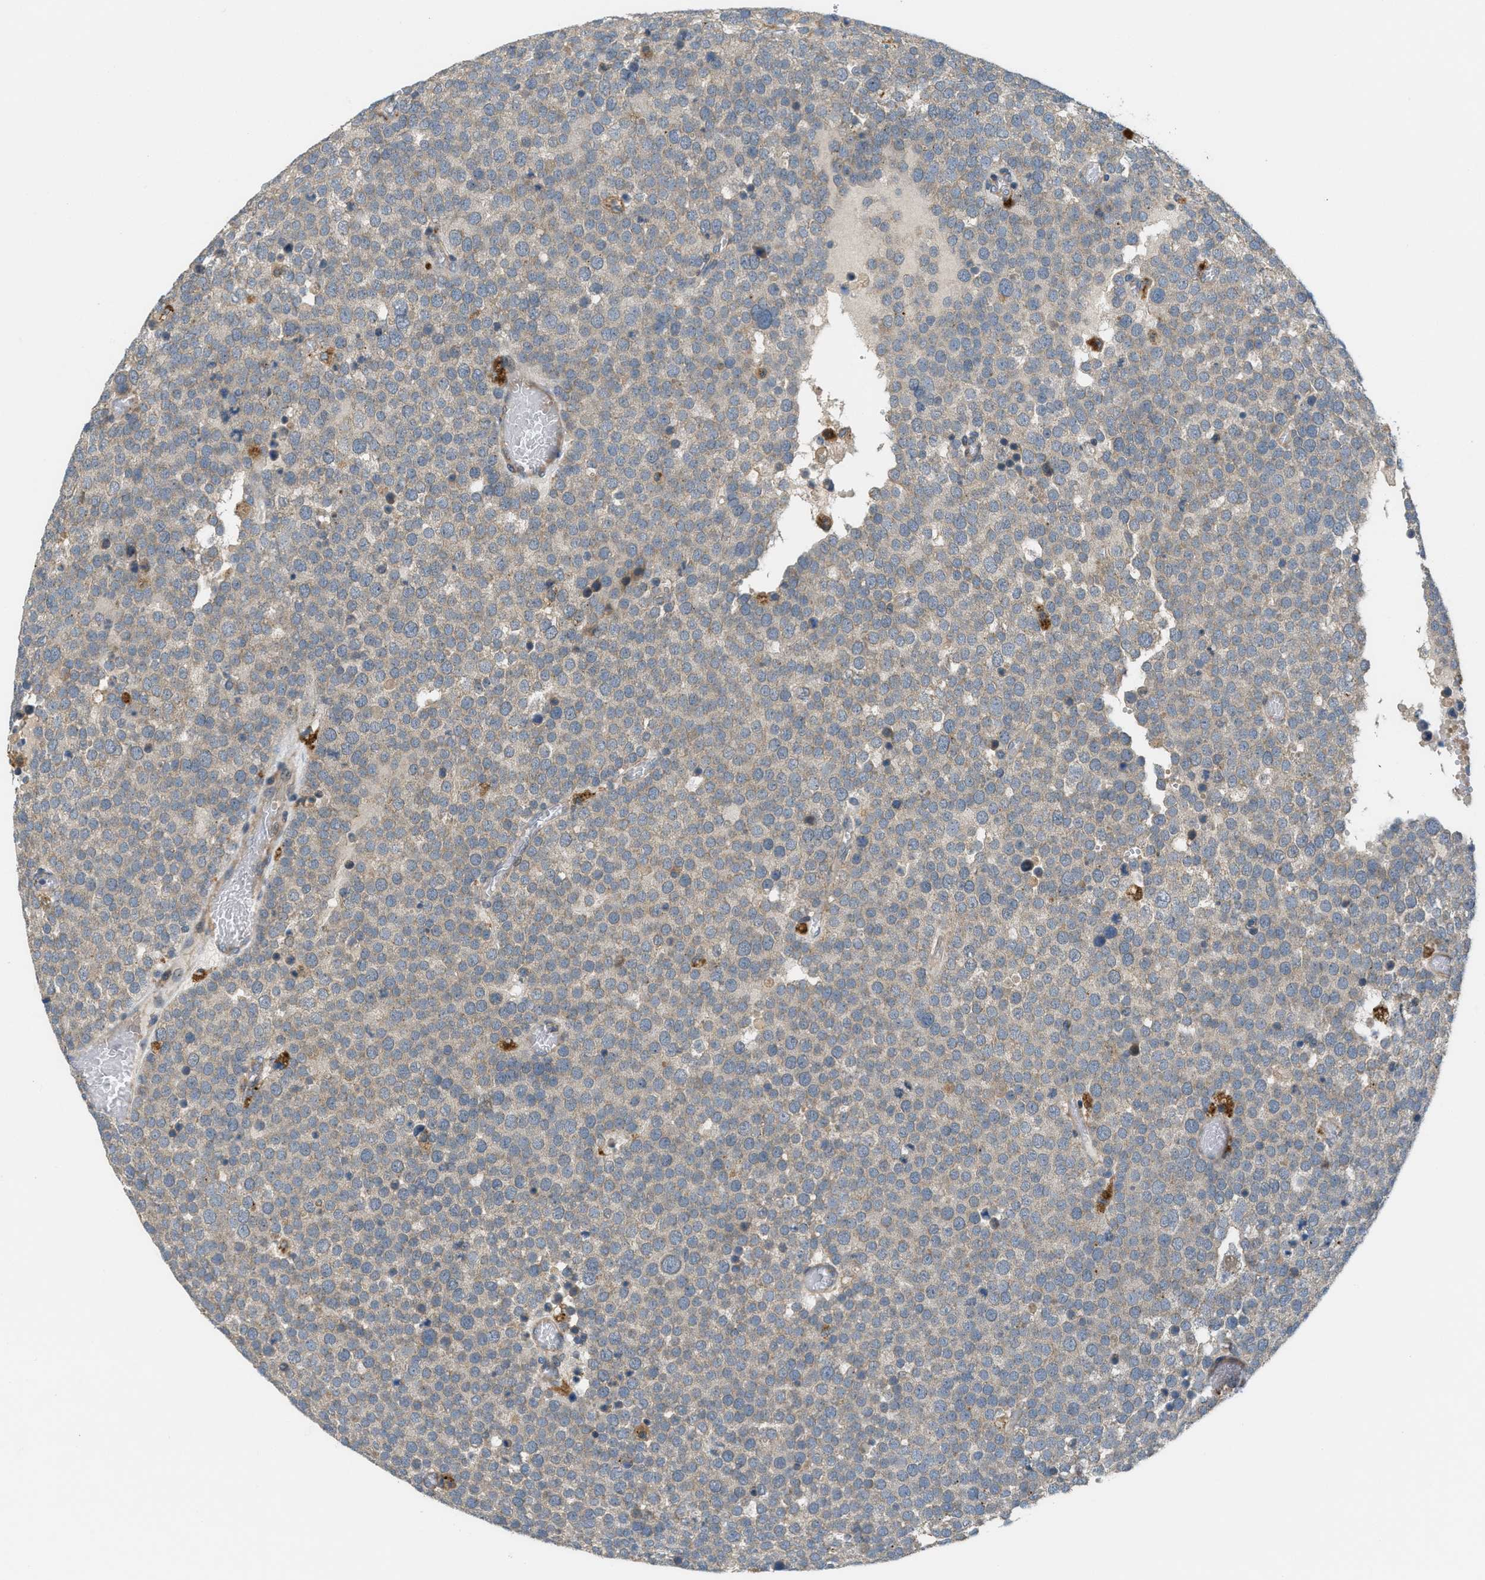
{"staining": {"intensity": "weak", "quantity": ">75%", "location": "cytoplasmic/membranous"}, "tissue": "testis cancer", "cell_type": "Tumor cells", "image_type": "cancer", "snomed": [{"axis": "morphology", "description": "Normal tissue, NOS"}, {"axis": "morphology", "description": "Seminoma, NOS"}, {"axis": "topography", "description": "Testis"}], "caption": "Approximately >75% of tumor cells in human testis seminoma demonstrate weak cytoplasmic/membranous protein positivity as visualized by brown immunohistochemical staining.", "gene": "ADCY6", "patient": {"sex": "male", "age": 71}}